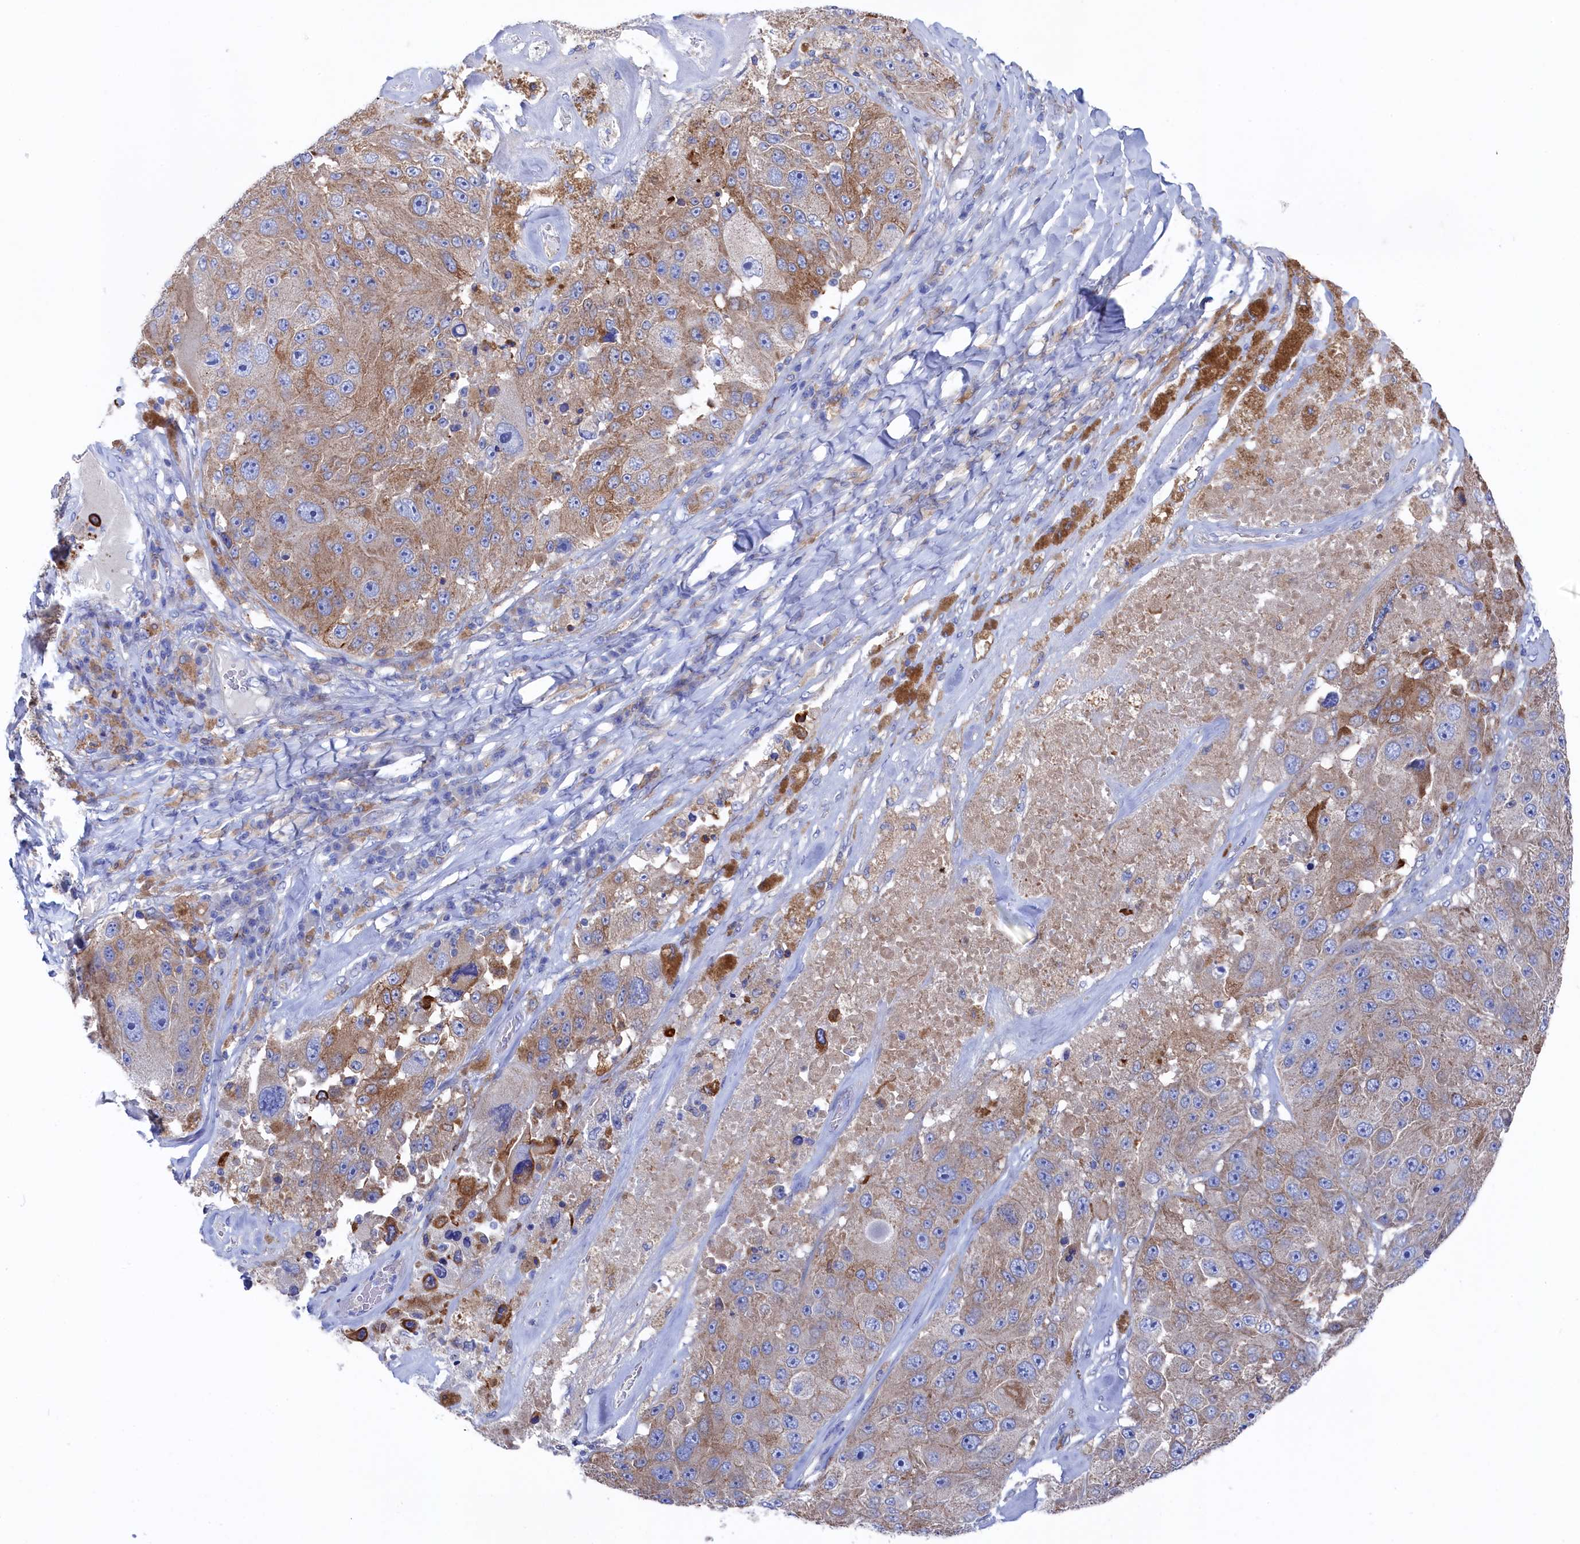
{"staining": {"intensity": "weak", "quantity": ">75%", "location": "cytoplasmic/membranous"}, "tissue": "melanoma", "cell_type": "Tumor cells", "image_type": "cancer", "snomed": [{"axis": "morphology", "description": "Malignant melanoma, Metastatic site"}, {"axis": "topography", "description": "Lymph node"}], "caption": "Immunohistochemistry micrograph of neoplastic tissue: human malignant melanoma (metastatic site) stained using IHC shows low levels of weak protein expression localized specifically in the cytoplasmic/membranous of tumor cells, appearing as a cytoplasmic/membranous brown color.", "gene": "C12orf73", "patient": {"sex": "male", "age": 62}}